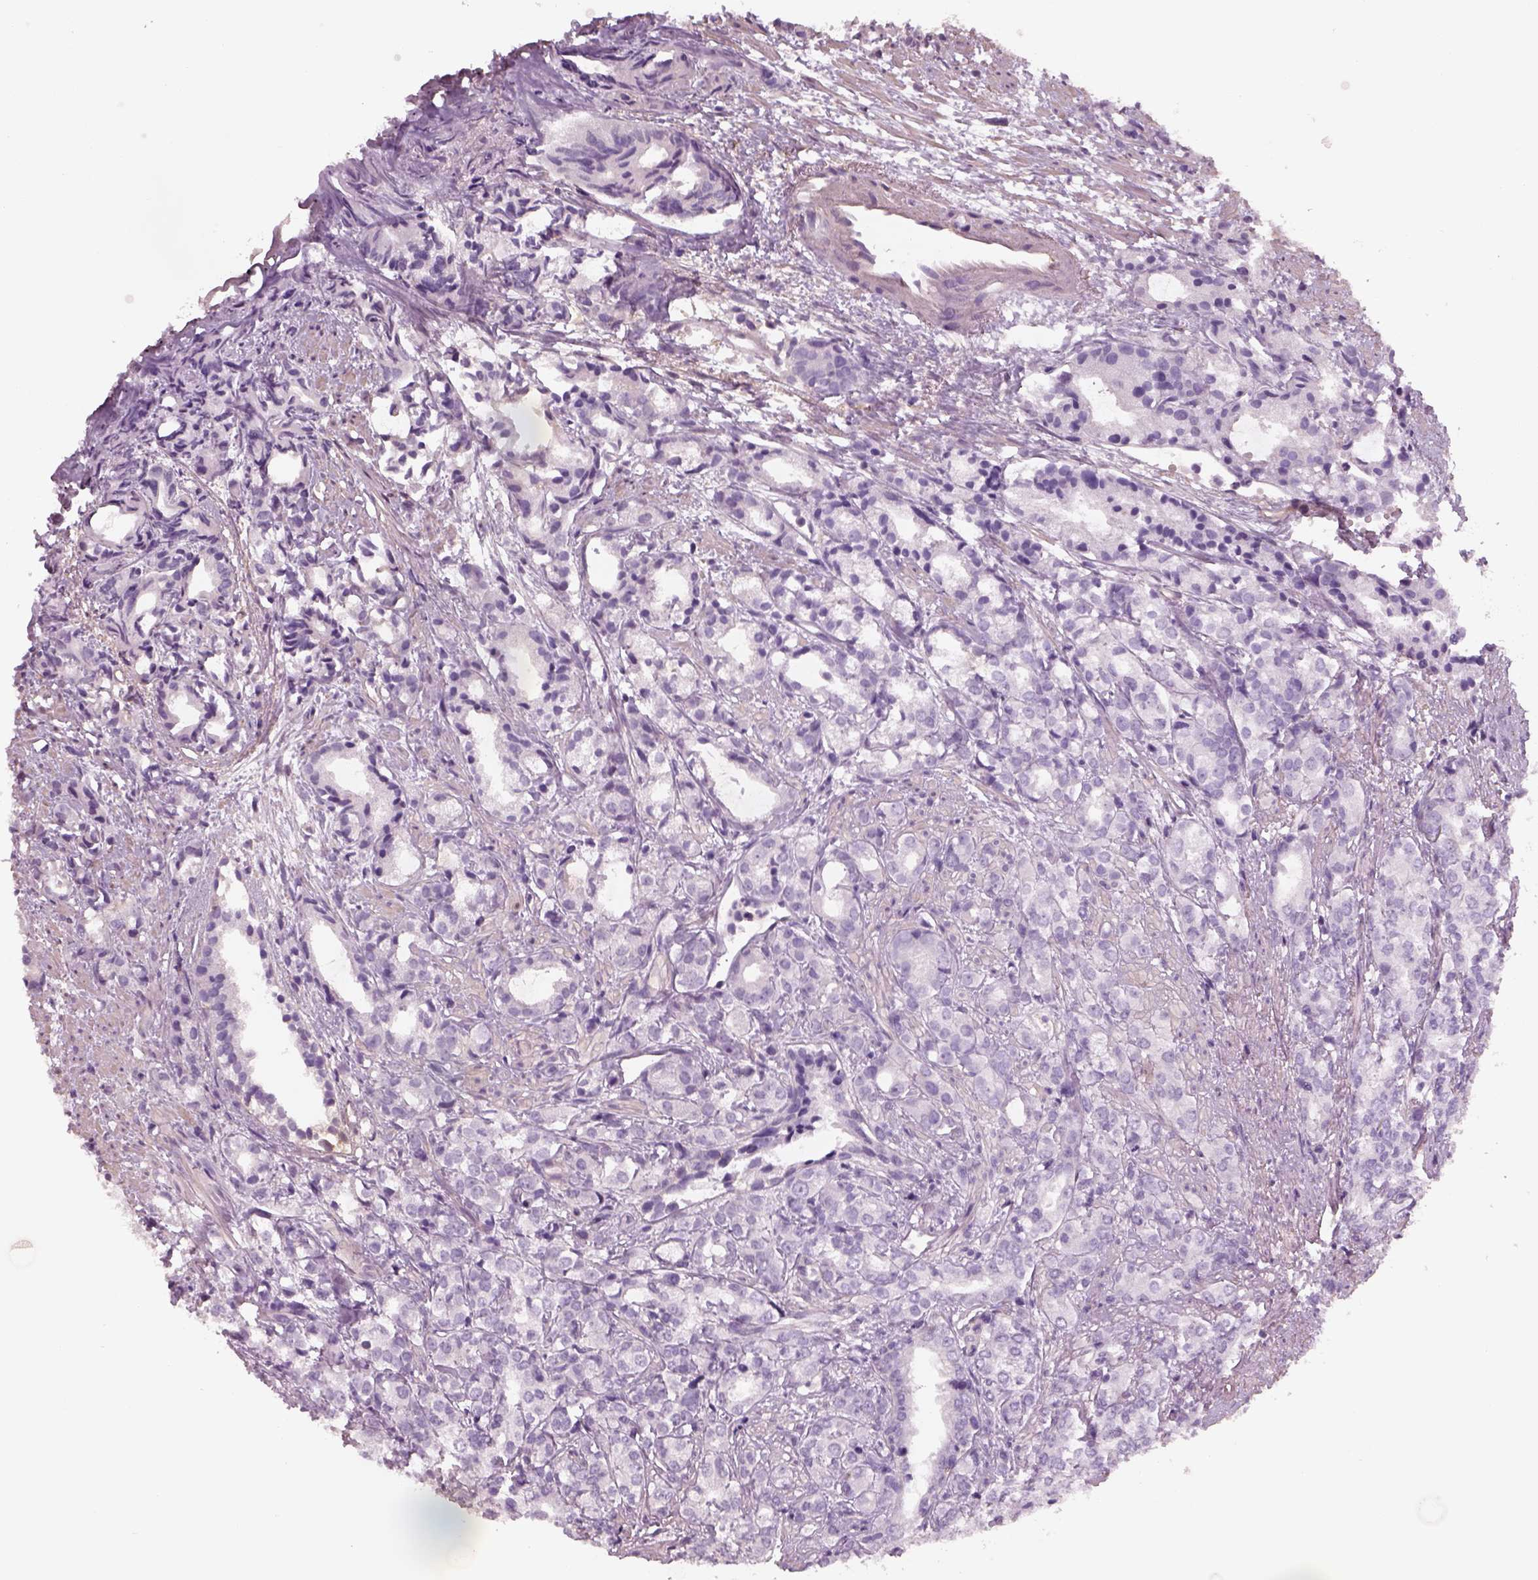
{"staining": {"intensity": "negative", "quantity": "none", "location": "none"}, "tissue": "prostate cancer", "cell_type": "Tumor cells", "image_type": "cancer", "snomed": [{"axis": "morphology", "description": "Adenocarcinoma, High grade"}, {"axis": "topography", "description": "Prostate"}], "caption": "Tumor cells show no significant staining in prostate adenocarcinoma (high-grade). (DAB immunohistochemistry with hematoxylin counter stain).", "gene": "OTUD6A", "patient": {"sex": "male", "age": 79}}